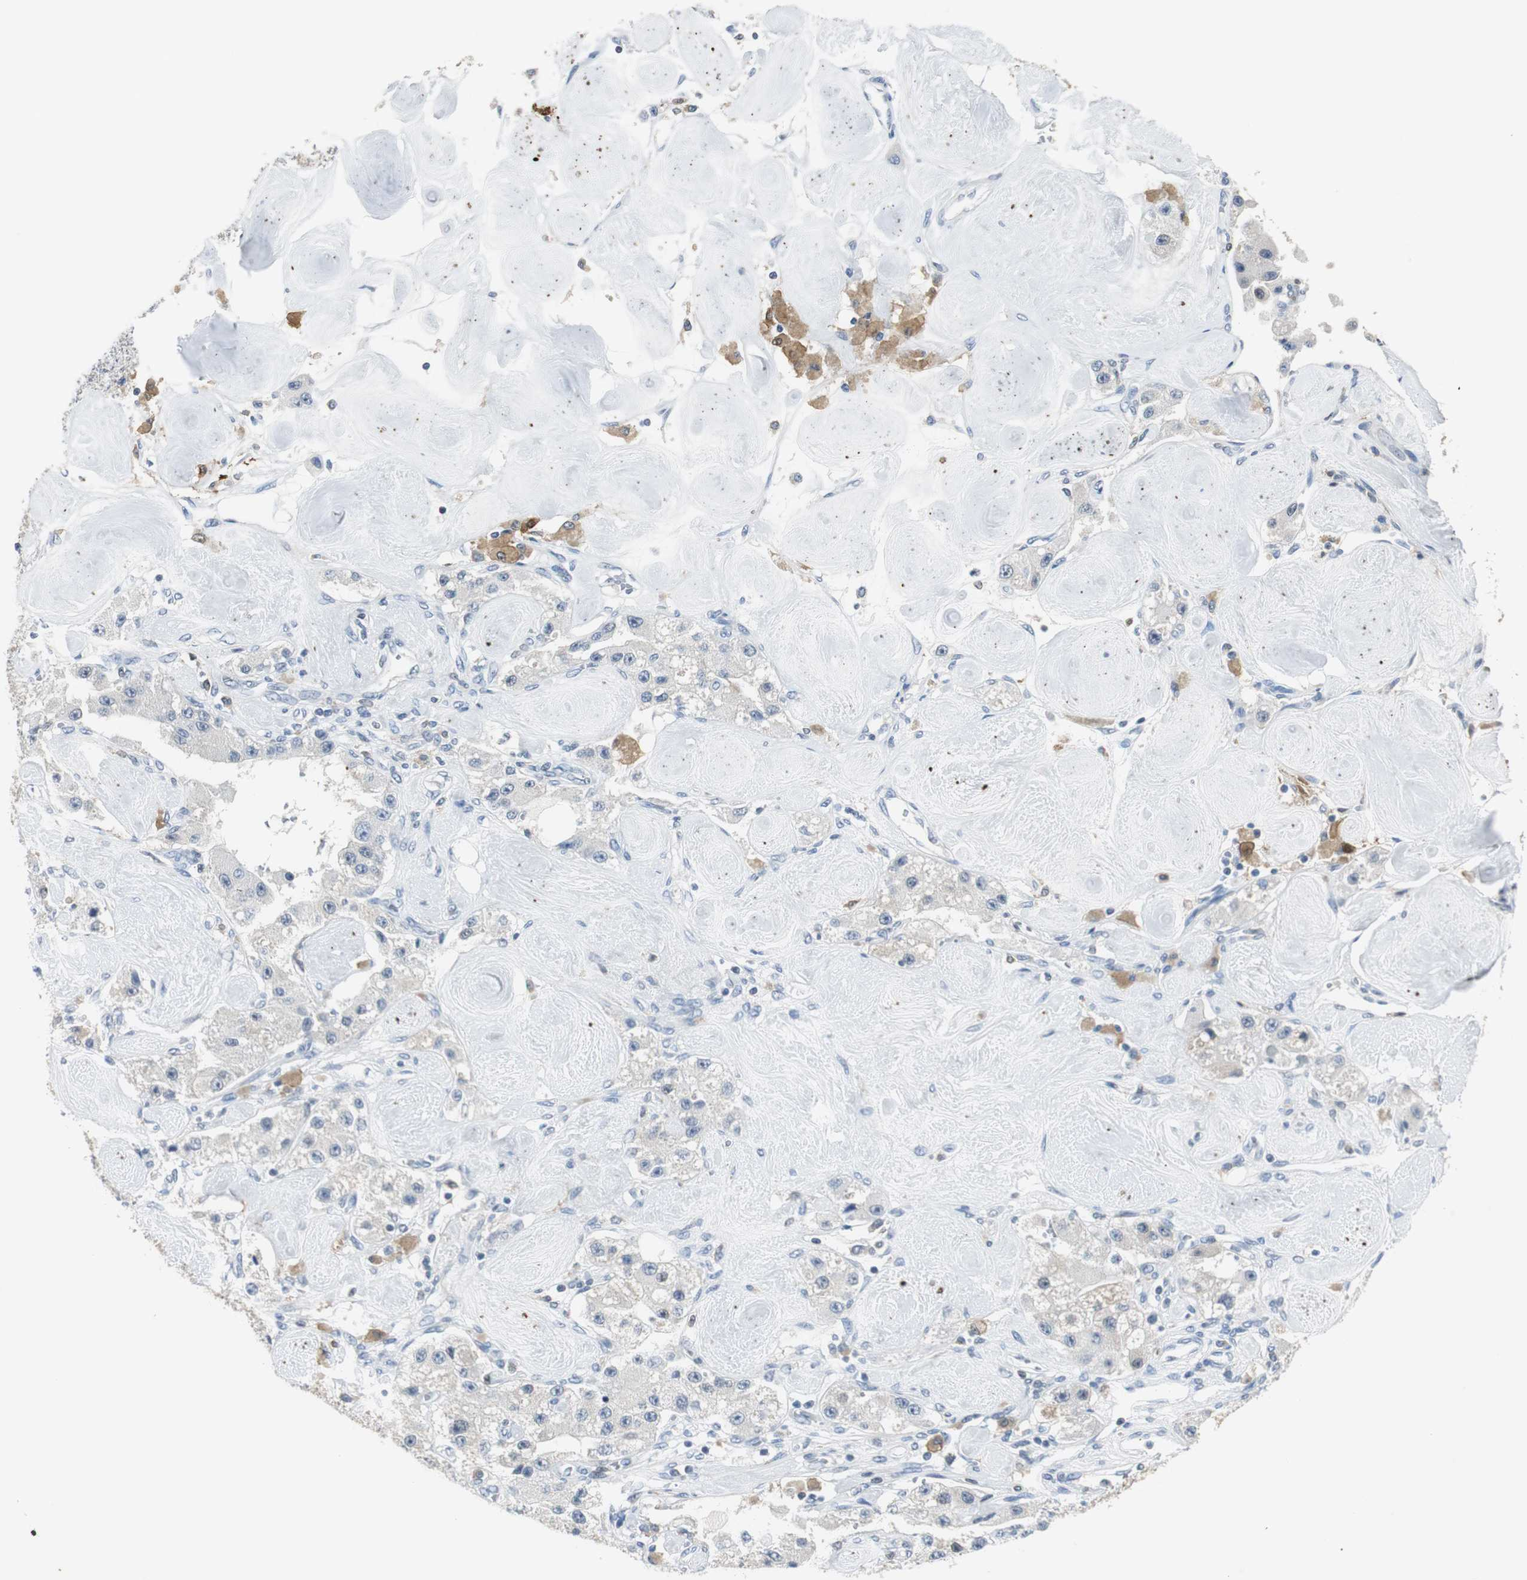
{"staining": {"intensity": "negative", "quantity": "none", "location": "none"}, "tissue": "carcinoid", "cell_type": "Tumor cells", "image_type": "cancer", "snomed": [{"axis": "morphology", "description": "Carcinoid, malignant, NOS"}, {"axis": "topography", "description": "Pancreas"}], "caption": "Photomicrograph shows no protein staining in tumor cells of carcinoid tissue.", "gene": "MSTO1", "patient": {"sex": "male", "age": 41}}